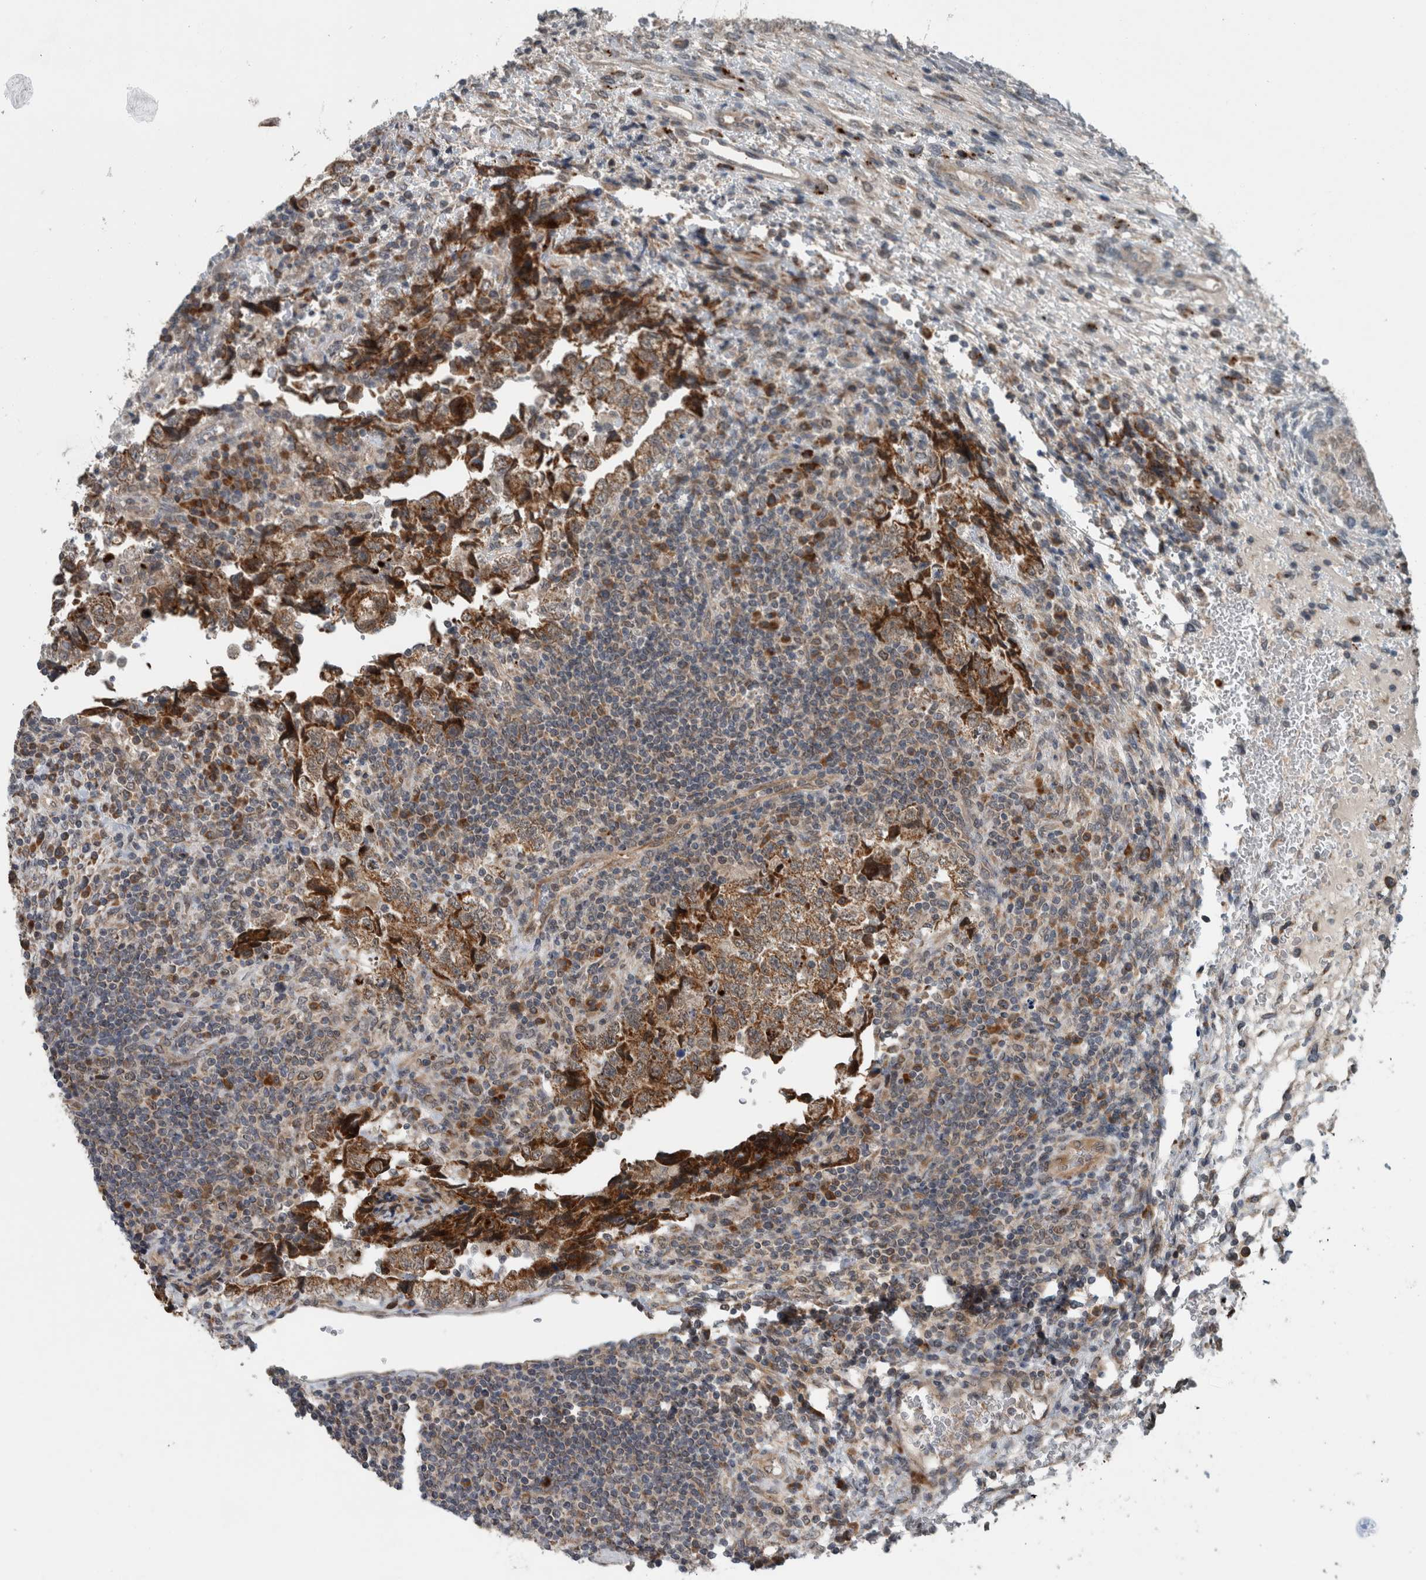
{"staining": {"intensity": "moderate", "quantity": ">75%", "location": "cytoplasmic/membranous"}, "tissue": "testis cancer", "cell_type": "Tumor cells", "image_type": "cancer", "snomed": [{"axis": "morphology", "description": "Normal tissue, NOS"}, {"axis": "morphology", "description": "Carcinoma, Embryonal, NOS"}, {"axis": "topography", "description": "Testis"}], "caption": "Testis embryonal carcinoma tissue reveals moderate cytoplasmic/membranous positivity in approximately >75% of tumor cells Nuclei are stained in blue.", "gene": "GBA2", "patient": {"sex": "male", "age": 36}}